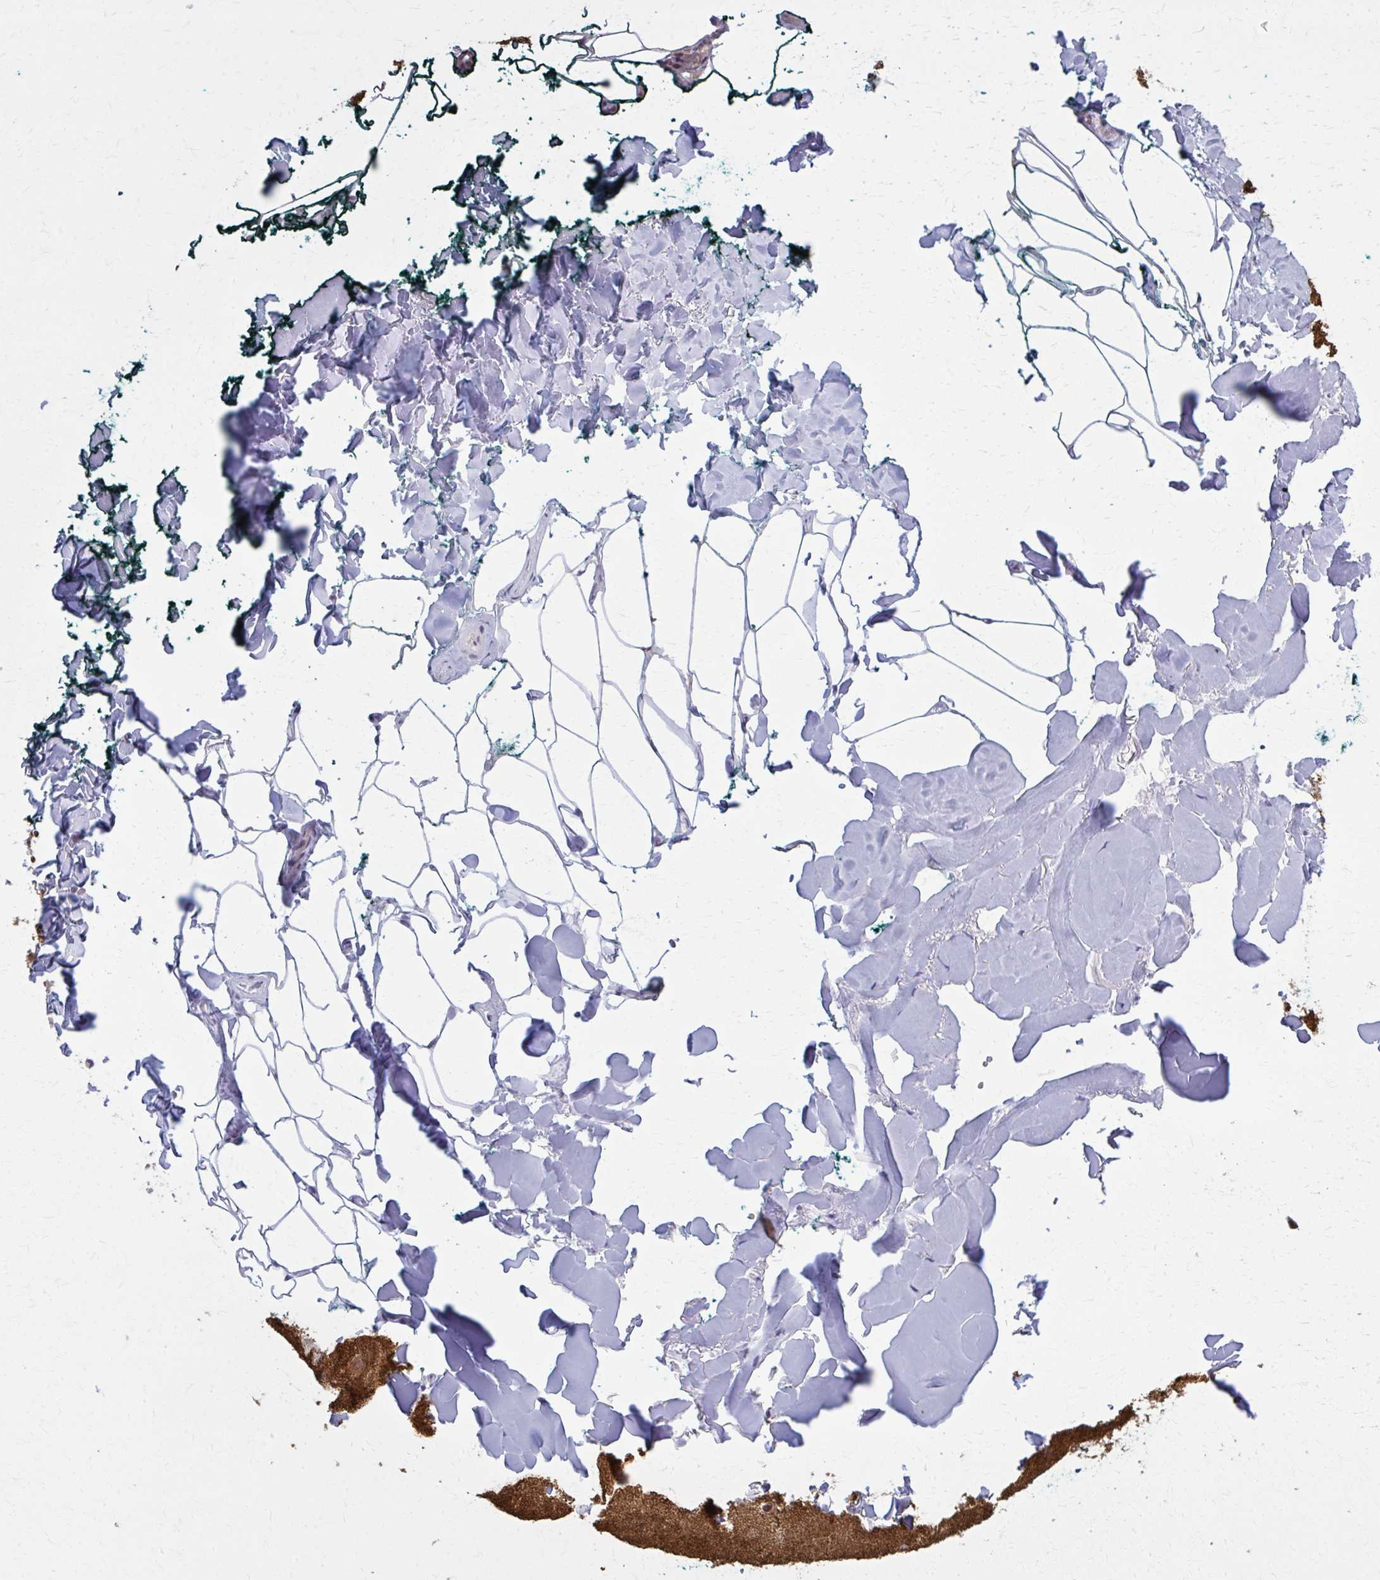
{"staining": {"intensity": "negative", "quantity": "none", "location": "none"}, "tissue": "adipose tissue", "cell_type": "Adipocytes", "image_type": "normal", "snomed": [{"axis": "morphology", "description": "Normal tissue, NOS"}, {"axis": "topography", "description": "Skin"}, {"axis": "topography", "description": "Peripheral nerve tissue"}], "caption": "DAB immunohistochemical staining of benign adipose tissue displays no significant positivity in adipocytes. (Brightfield microscopy of DAB immunohistochemistry at high magnification).", "gene": "MDH1", "patient": {"sex": "female", "age": 45}}